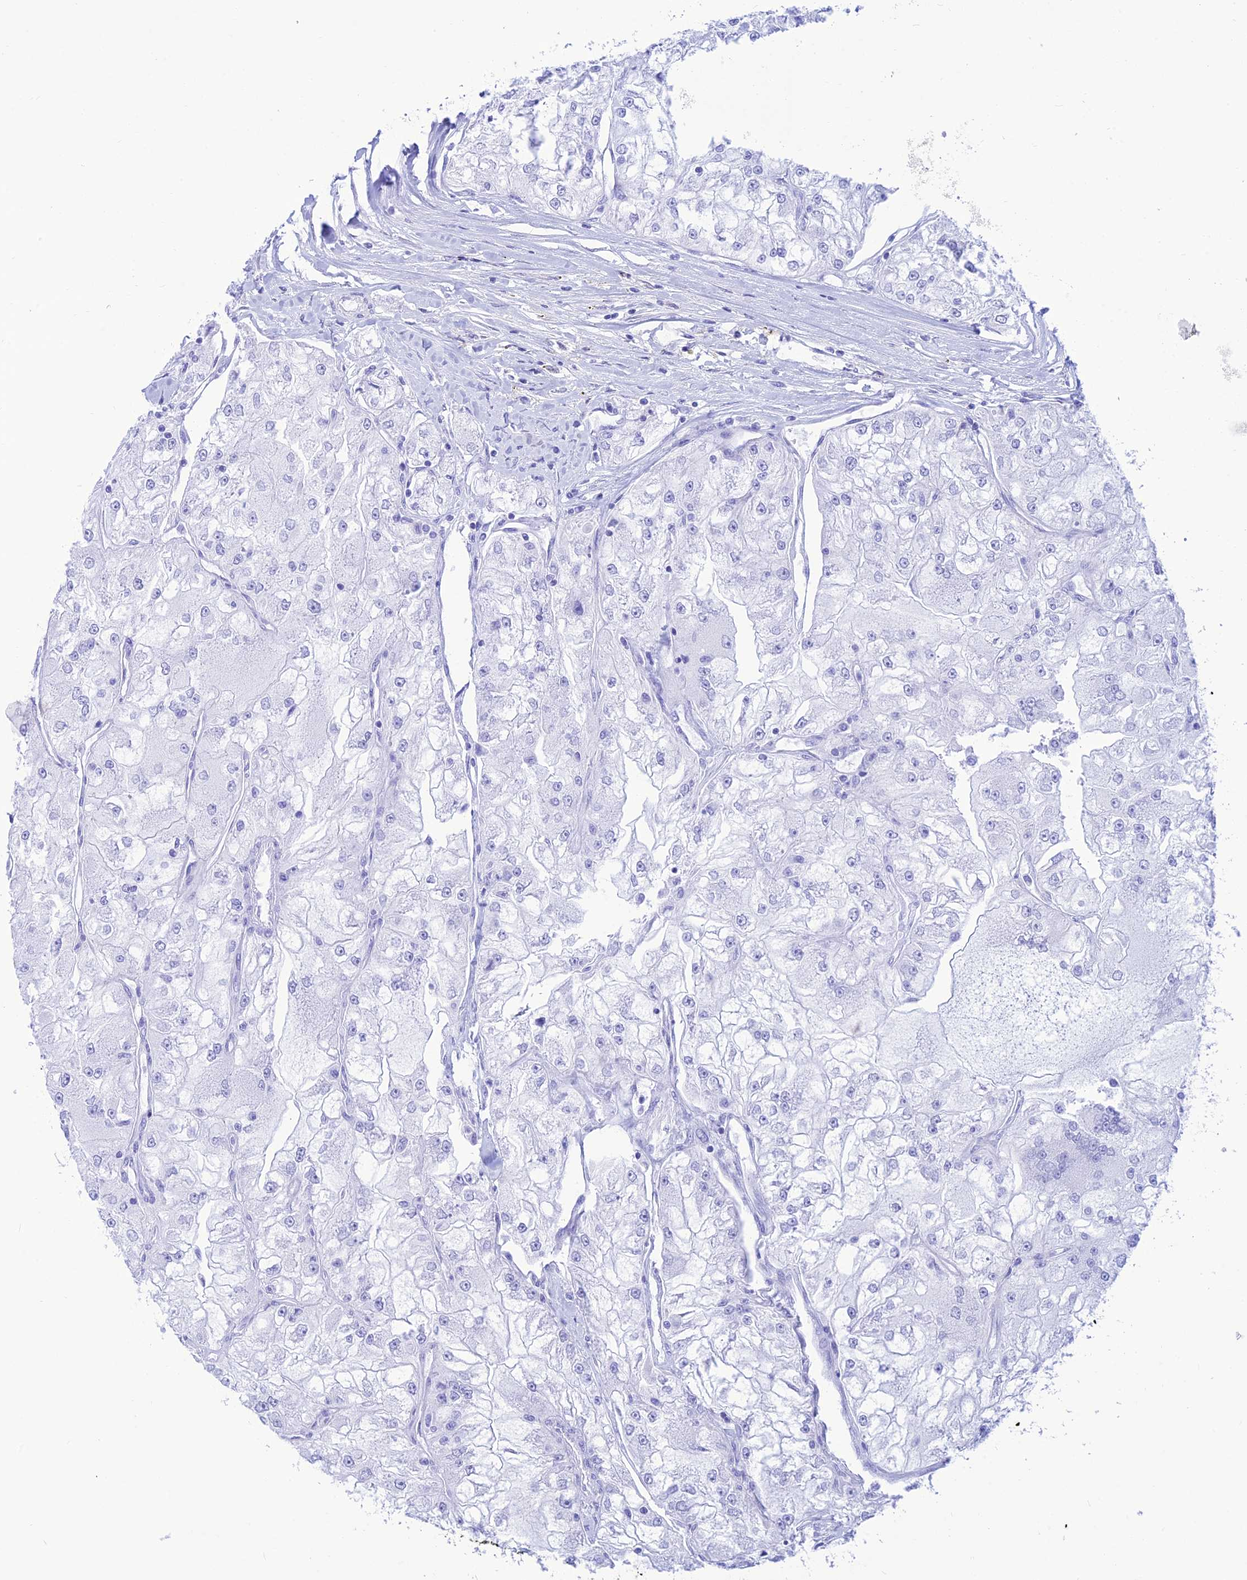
{"staining": {"intensity": "negative", "quantity": "none", "location": "none"}, "tissue": "renal cancer", "cell_type": "Tumor cells", "image_type": "cancer", "snomed": [{"axis": "morphology", "description": "Adenocarcinoma, NOS"}, {"axis": "topography", "description": "Kidney"}], "caption": "The image shows no significant staining in tumor cells of adenocarcinoma (renal).", "gene": "PRNP", "patient": {"sex": "female", "age": 72}}